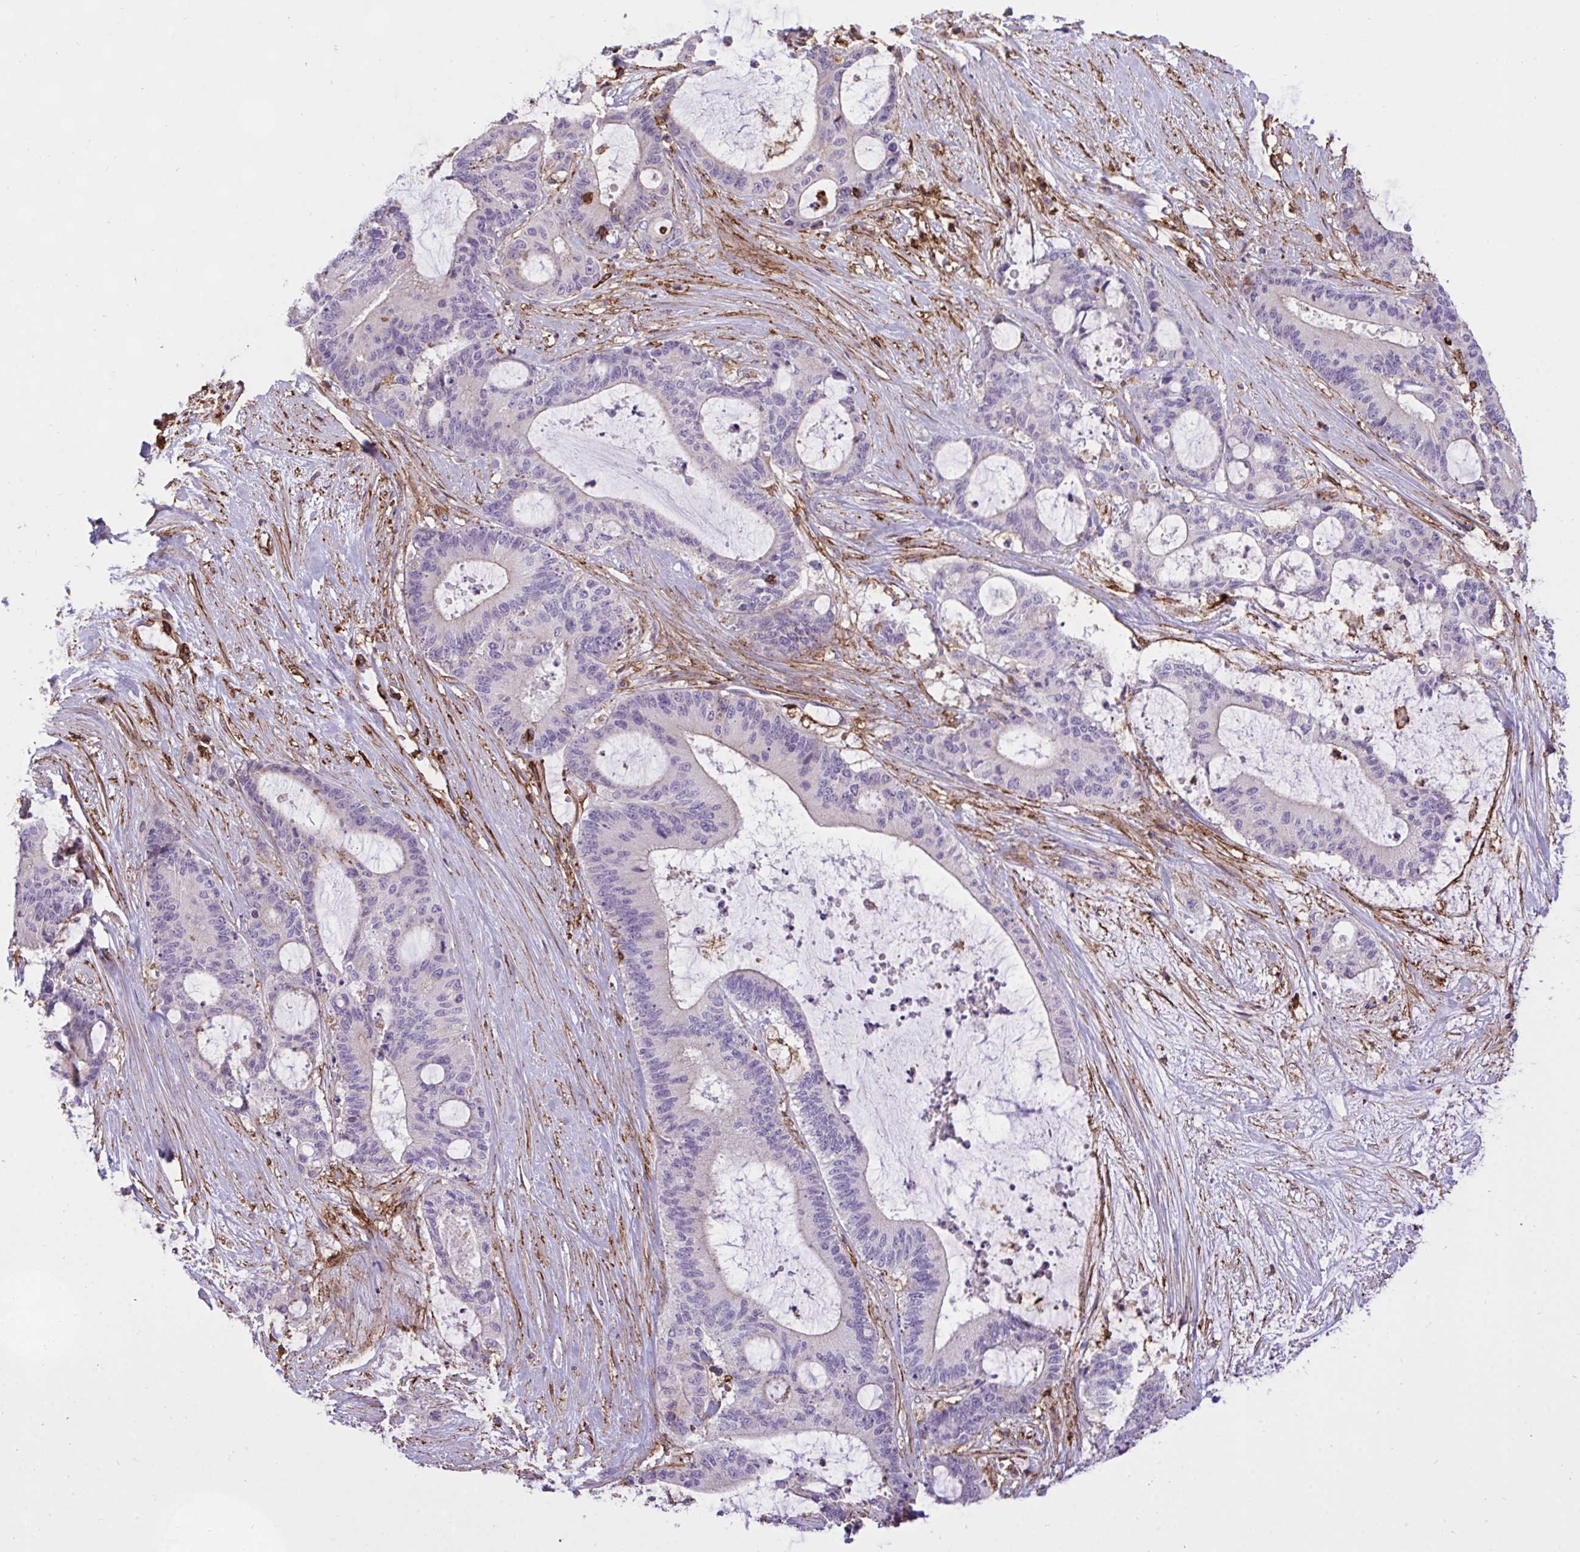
{"staining": {"intensity": "negative", "quantity": "none", "location": "none"}, "tissue": "liver cancer", "cell_type": "Tumor cells", "image_type": "cancer", "snomed": [{"axis": "morphology", "description": "Normal tissue, NOS"}, {"axis": "morphology", "description": "Cholangiocarcinoma"}, {"axis": "topography", "description": "Liver"}, {"axis": "topography", "description": "Peripheral nerve tissue"}], "caption": "Liver cancer (cholangiocarcinoma) was stained to show a protein in brown. There is no significant expression in tumor cells. (Stains: DAB immunohistochemistry with hematoxylin counter stain, Microscopy: brightfield microscopy at high magnification).", "gene": "ERI1", "patient": {"sex": "female", "age": 73}}